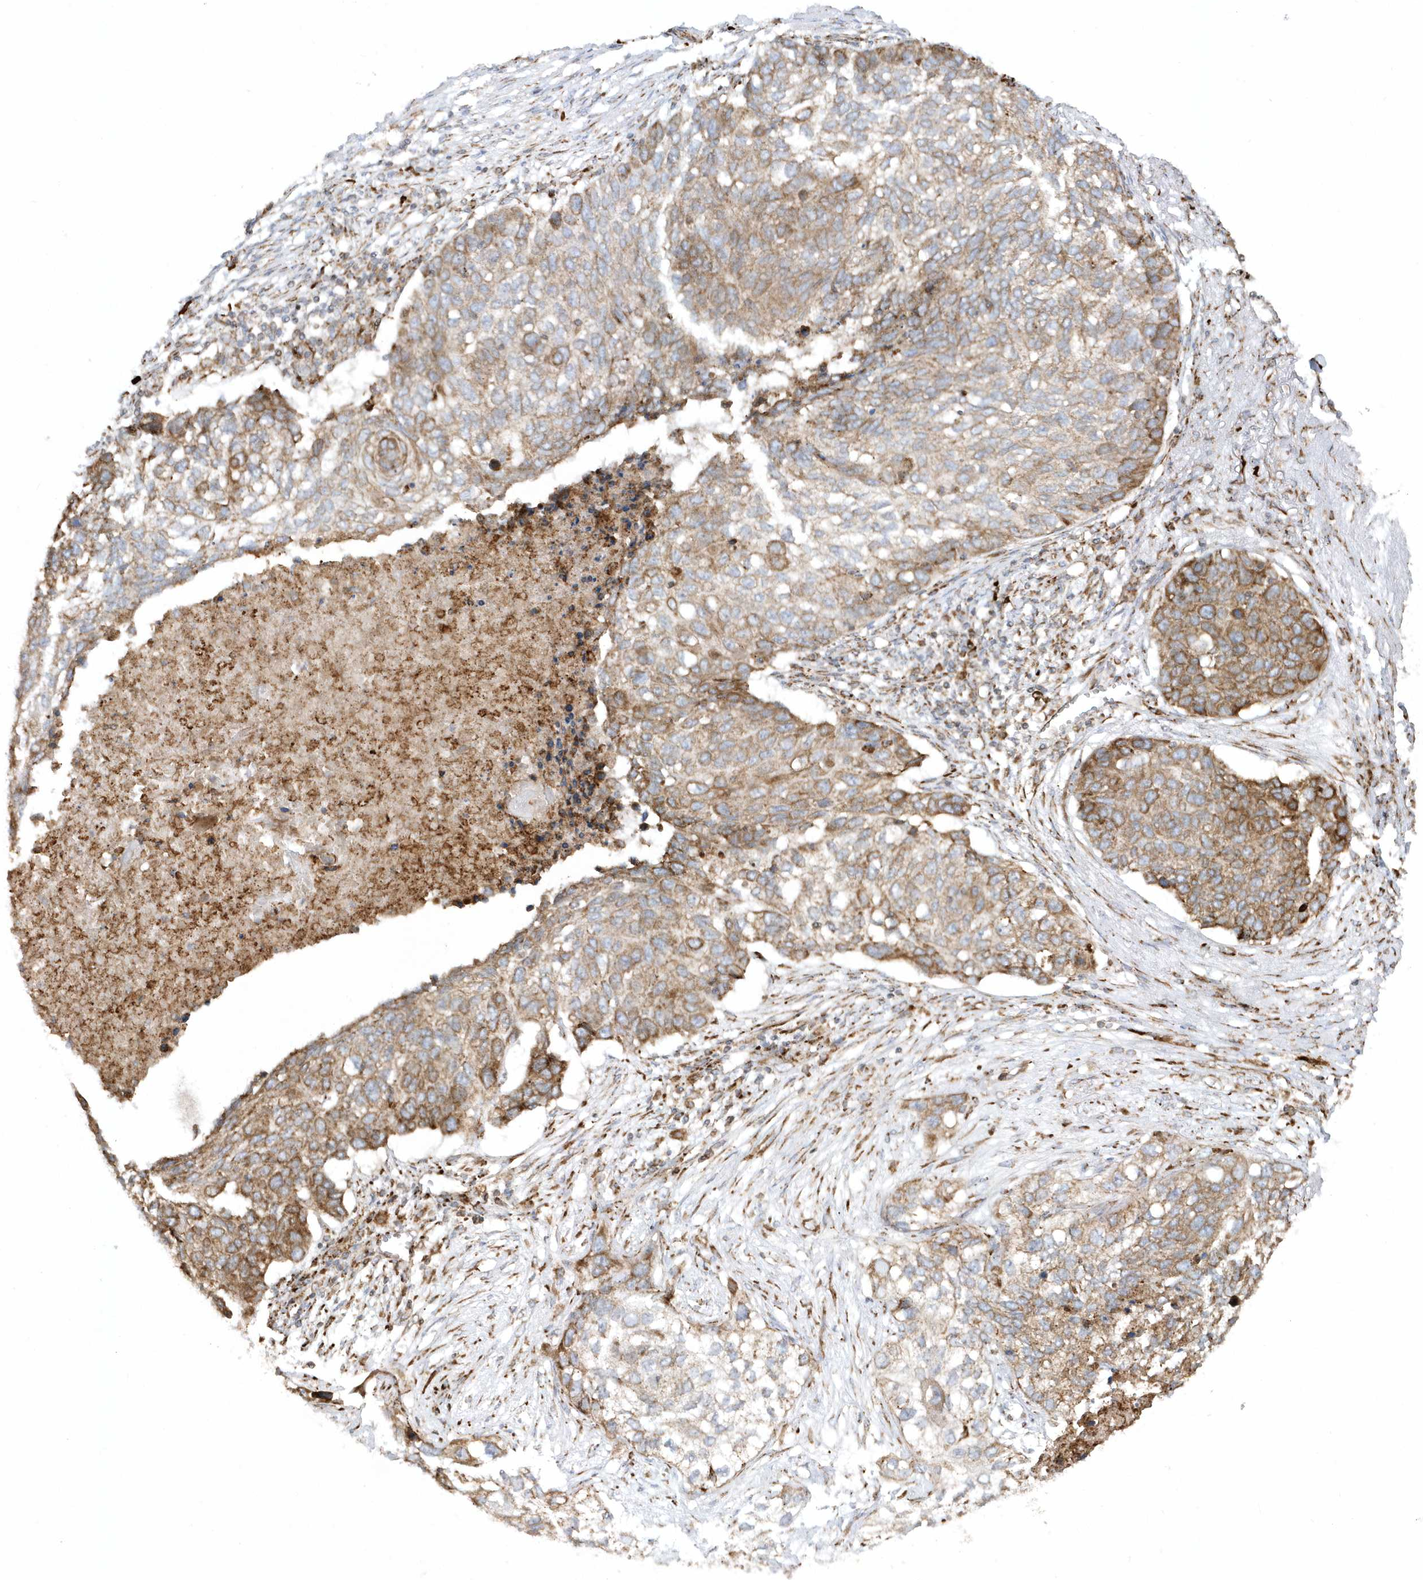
{"staining": {"intensity": "moderate", "quantity": ">75%", "location": "cytoplasmic/membranous"}, "tissue": "lung cancer", "cell_type": "Tumor cells", "image_type": "cancer", "snomed": [{"axis": "morphology", "description": "Squamous cell carcinoma, NOS"}, {"axis": "topography", "description": "Lung"}], "caption": "An image of human lung cancer stained for a protein shows moderate cytoplasmic/membranous brown staining in tumor cells. The staining was performed using DAB (3,3'-diaminobenzidine), with brown indicating positive protein expression. Nuclei are stained blue with hematoxylin.", "gene": "SH3BP2", "patient": {"sex": "female", "age": 63}}